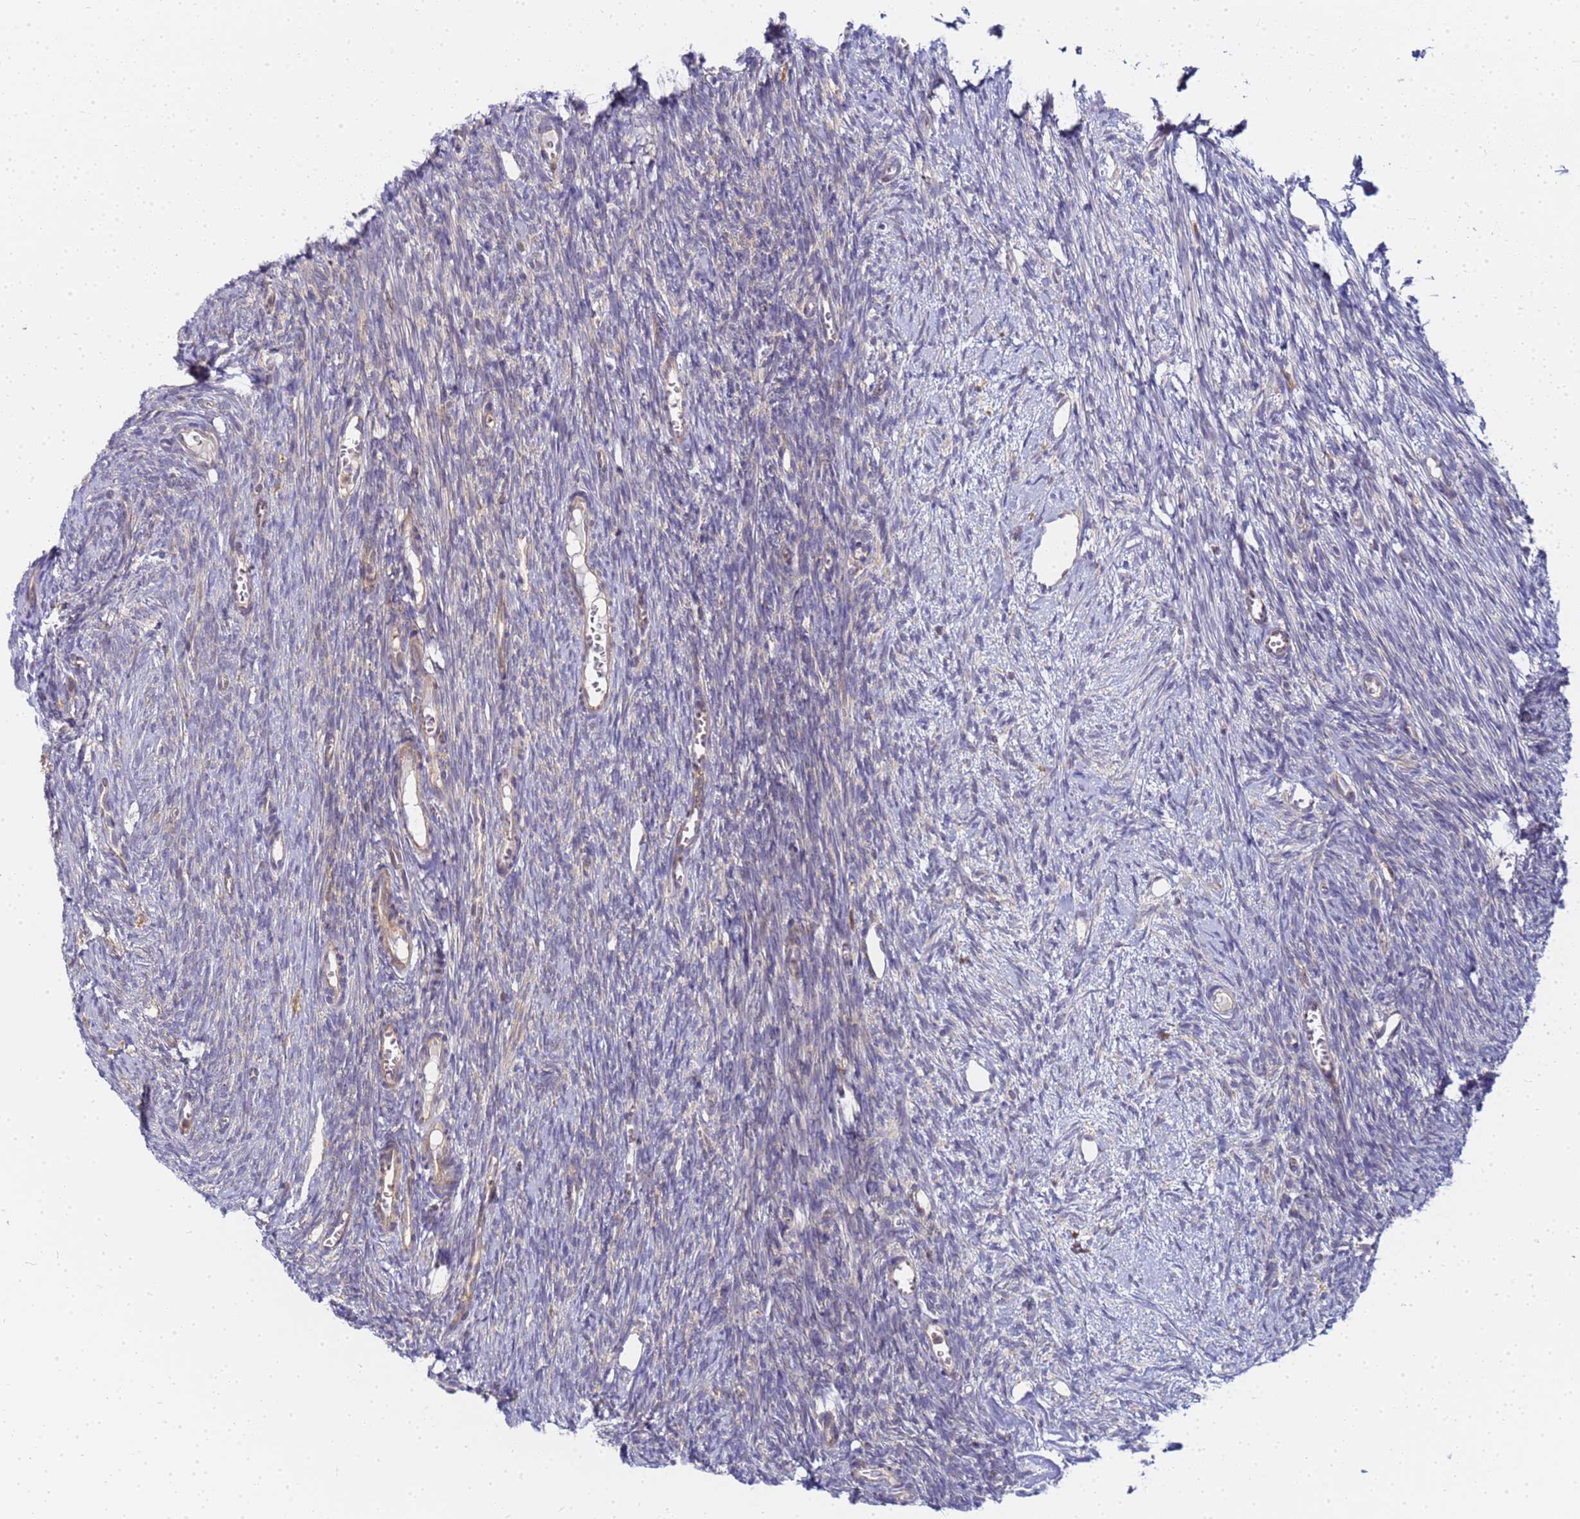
{"staining": {"intensity": "moderate", "quantity": "<25%", "location": "cytoplasmic/membranous"}, "tissue": "ovary", "cell_type": "Ovarian stroma cells", "image_type": "normal", "snomed": [{"axis": "morphology", "description": "Normal tissue, NOS"}, {"axis": "topography", "description": "Ovary"}], "caption": "Immunohistochemical staining of unremarkable human ovary demonstrates low levels of moderate cytoplasmic/membranous positivity in about <25% of ovarian stroma cells. The staining was performed using DAB, with brown indicating positive protein expression. Nuclei are stained blue with hematoxylin.", "gene": "CHM", "patient": {"sex": "female", "age": 44}}